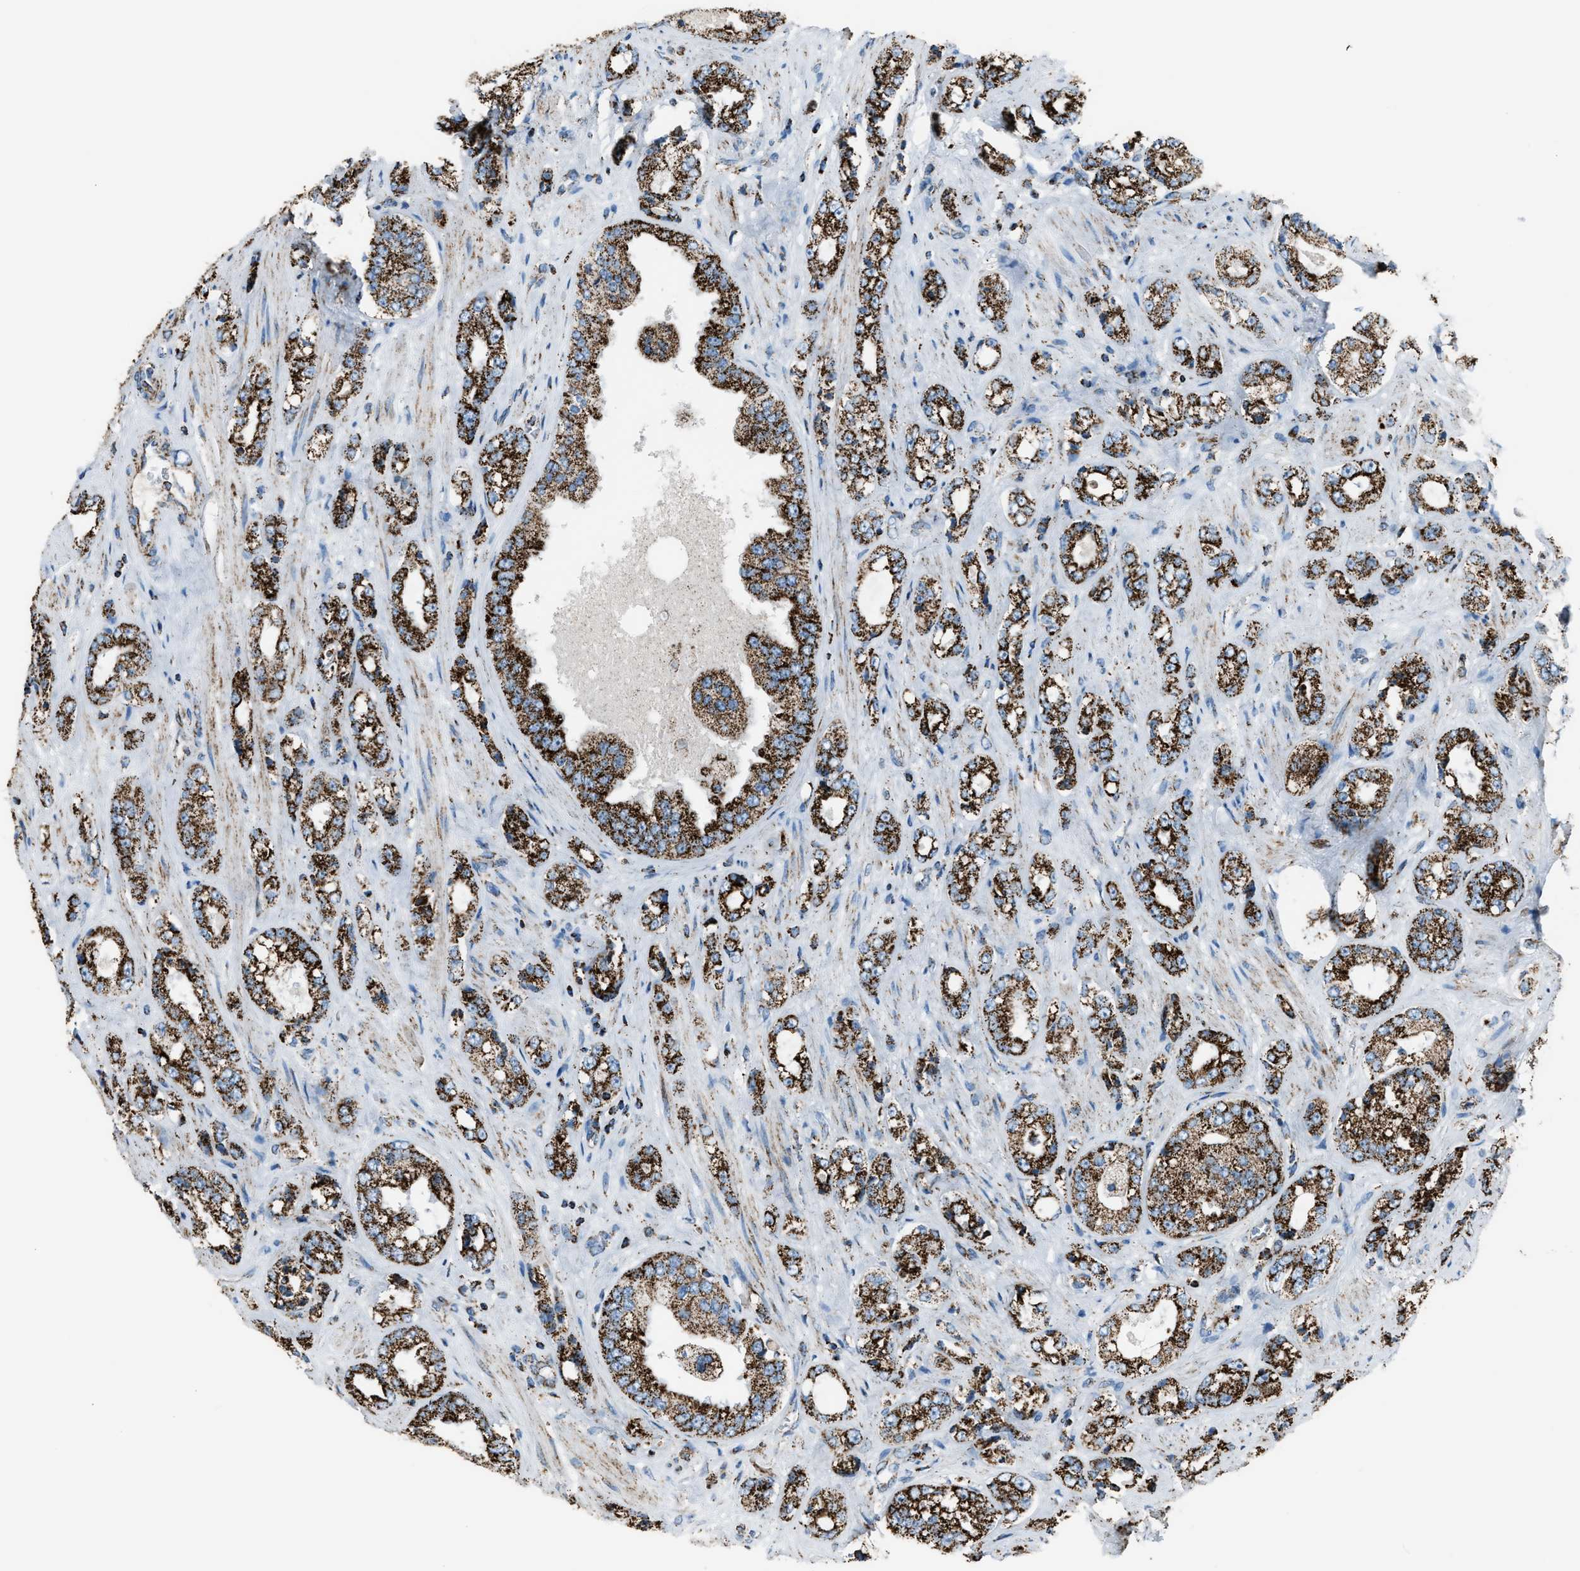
{"staining": {"intensity": "strong", "quantity": ">75%", "location": "cytoplasmic/membranous"}, "tissue": "prostate cancer", "cell_type": "Tumor cells", "image_type": "cancer", "snomed": [{"axis": "morphology", "description": "Adenocarcinoma, High grade"}, {"axis": "topography", "description": "Prostate"}], "caption": "Protein analysis of high-grade adenocarcinoma (prostate) tissue exhibits strong cytoplasmic/membranous positivity in approximately >75% of tumor cells.", "gene": "MDH2", "patient": {"sex": "male", "age": 61}}